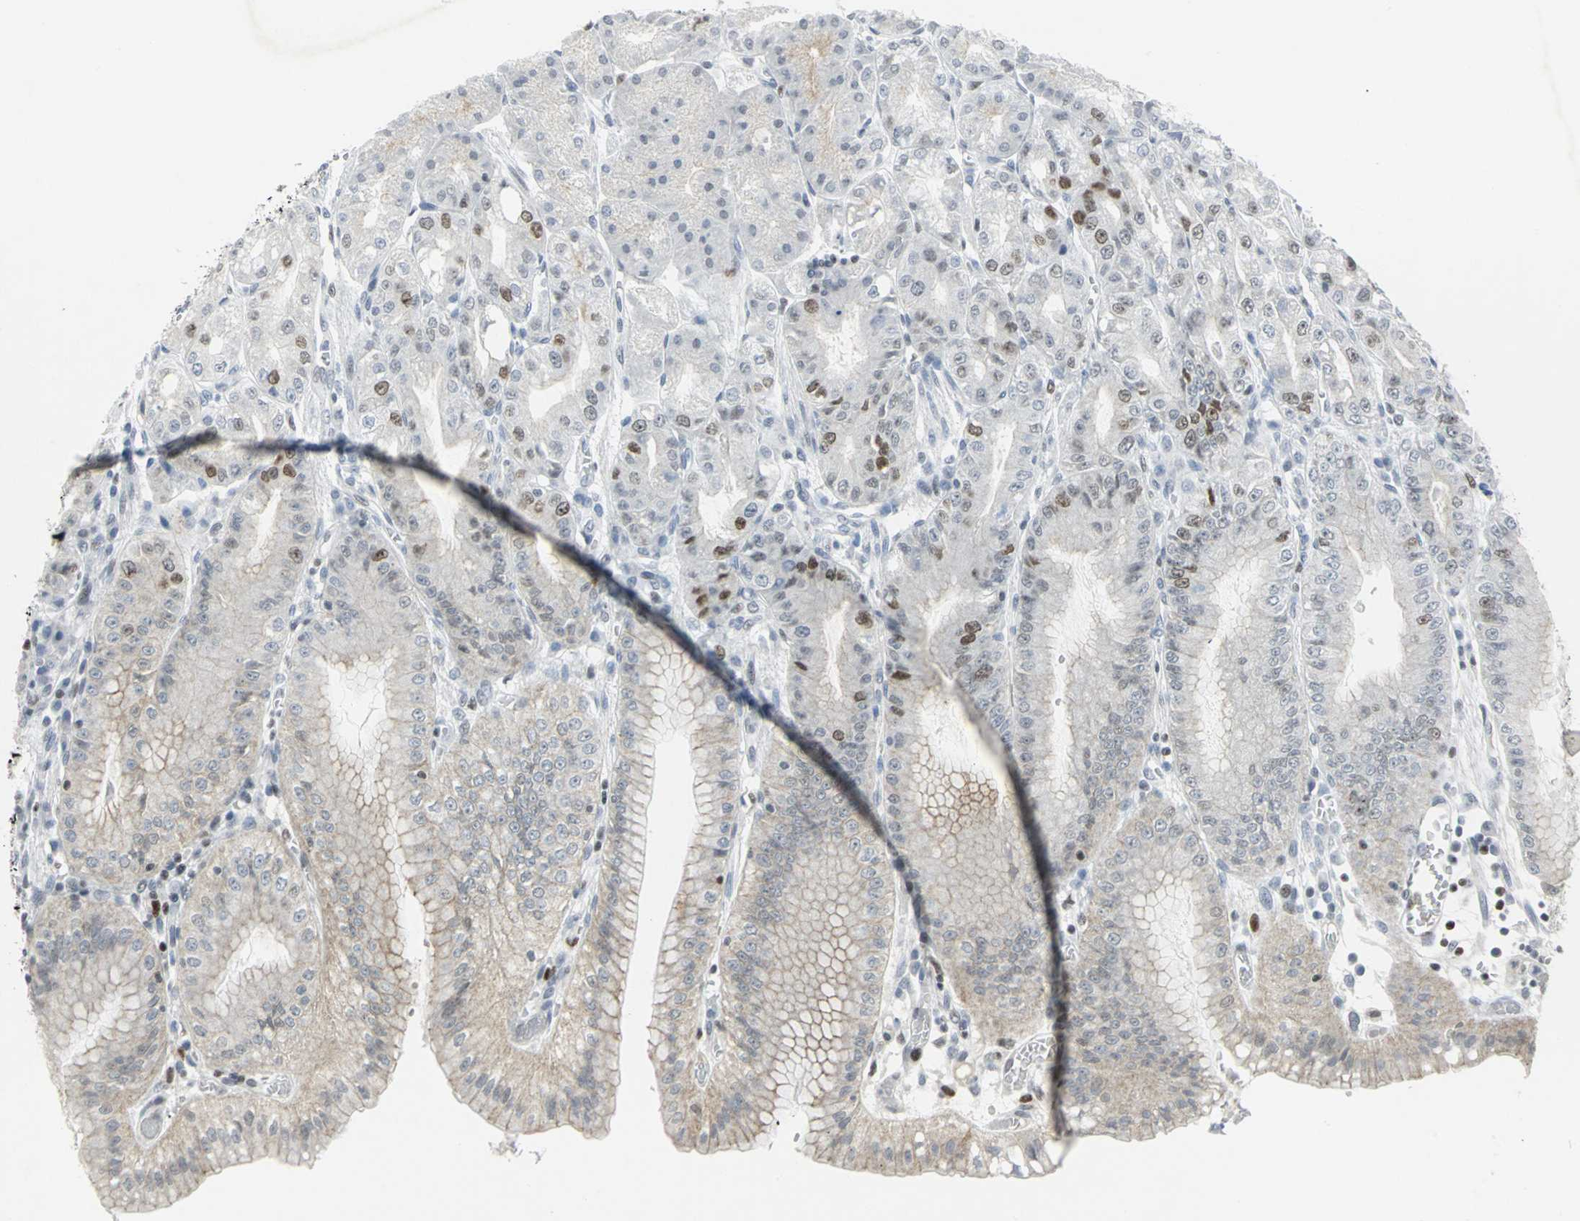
{"staining": {"intensity": "weak", "quantity": "25%-75%", "location": "nuclear"}, "tissue": "stomach", "cell_type": "Glandular cells", "image_type": "normal", "snomed": [{"axis": "morphology", "description": "Normal tissue, NOS"}, {"axis": "topography", "description": "Stomach, lower"}], "caption": "IHC image of normal stomach: human stomach stained using immunohistochemistry (IHC) shows low levels of weak protein expression localized specifically in the nuclear of glandular cells, appearing as a nuclear brown color.", "gene": "RPA1", "patient": {"sex": "male", "age": 71}}